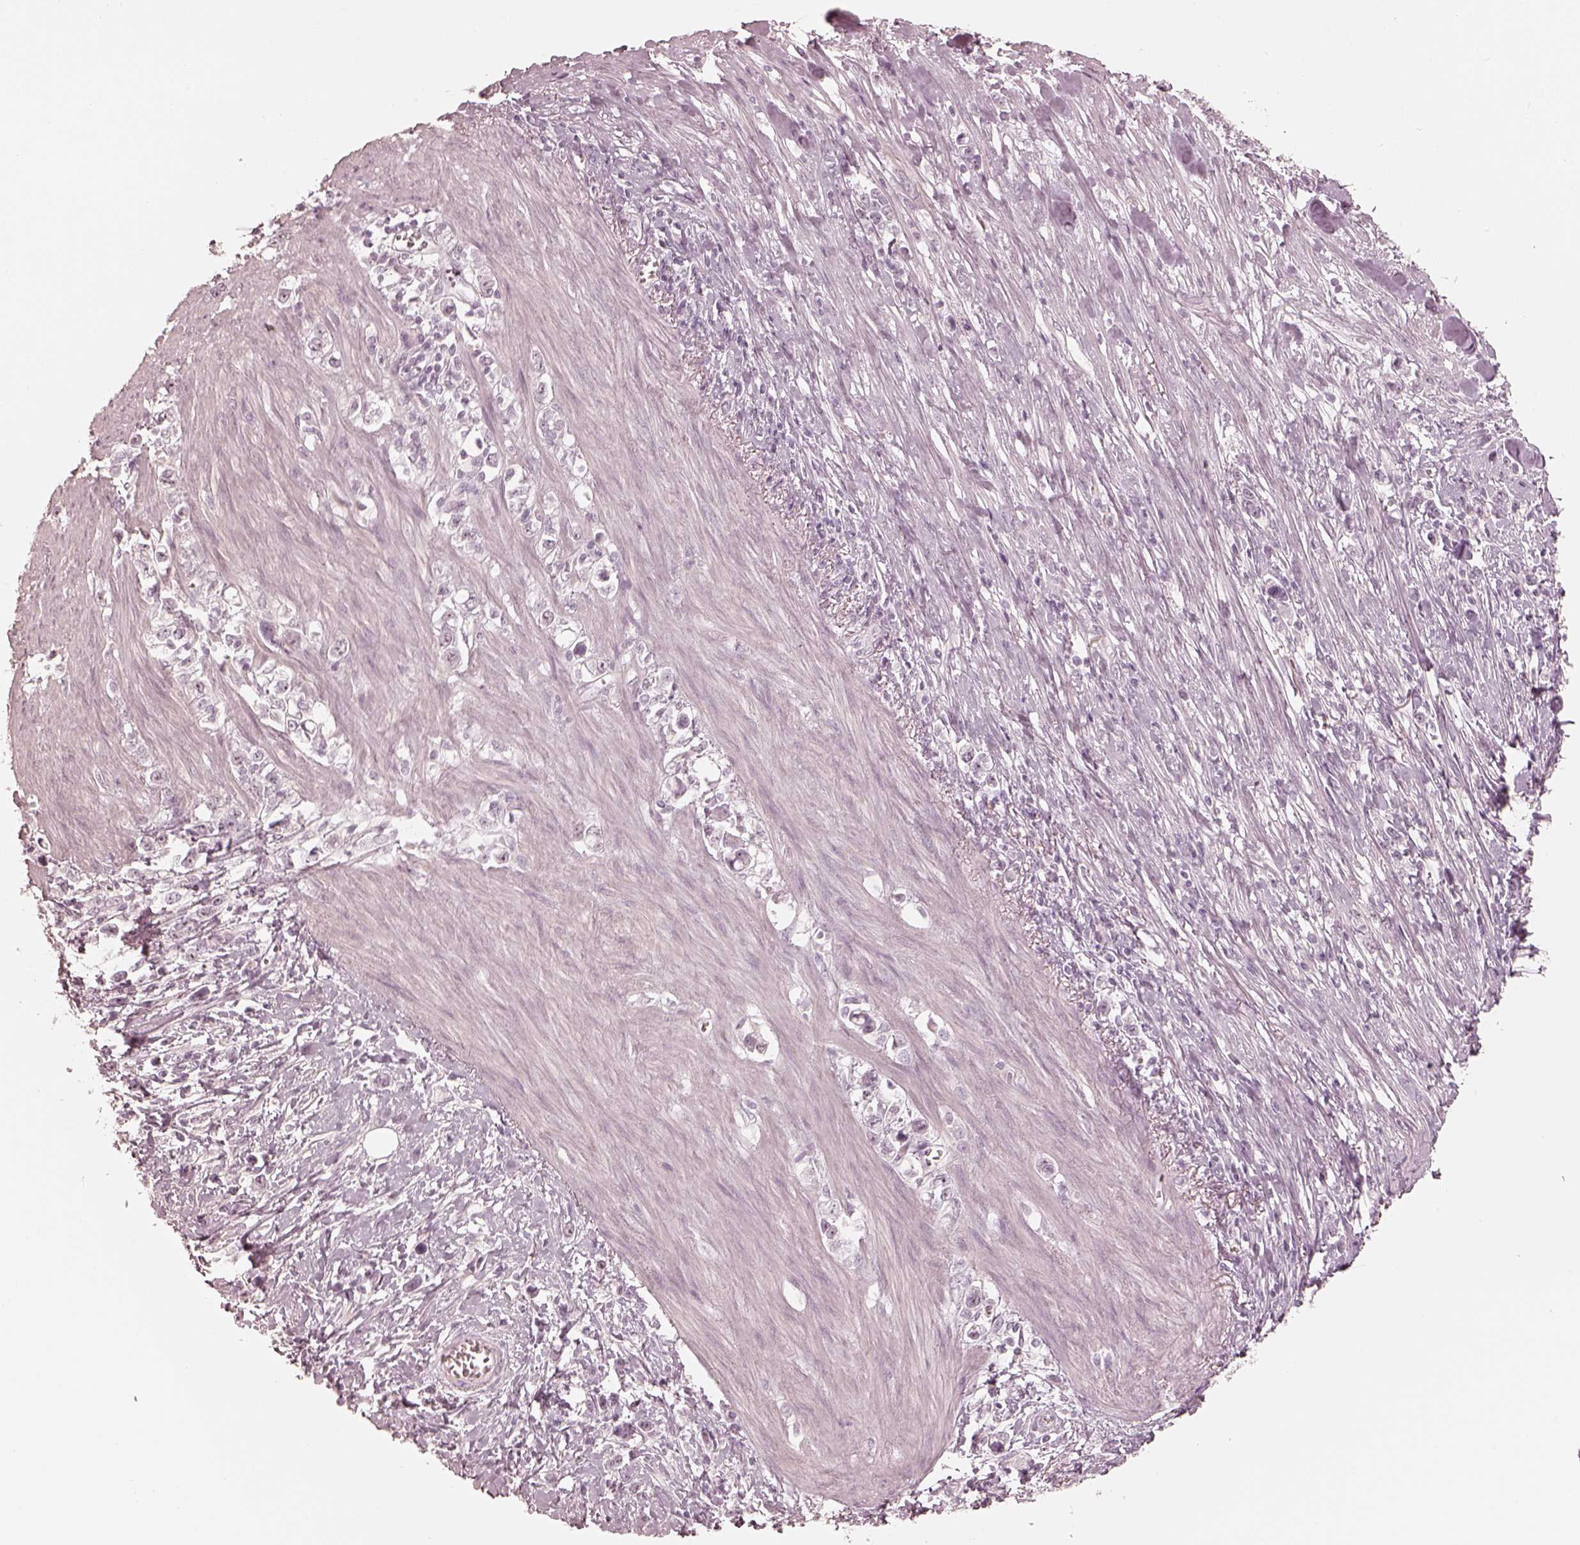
{"staining": {"intensity": "negative", "quantity": "none", "location": "none"}, "tissue": "stomach cancer", "cell_type": "Tumor cells", "image_type": "cancer", "snomed": [{"axis": "morphology", "description": "Adenocarcinoma, NOS"}, {"axis": "topography", "description": "Stomach"}], "caption": "This is an immunohistochemistry photomicrograph of human stomach cancer (adenocarcinoma). There is no staining in tumor cells.", "gene": "CALR3", "patient": {"sex": "male", "age": 63}}